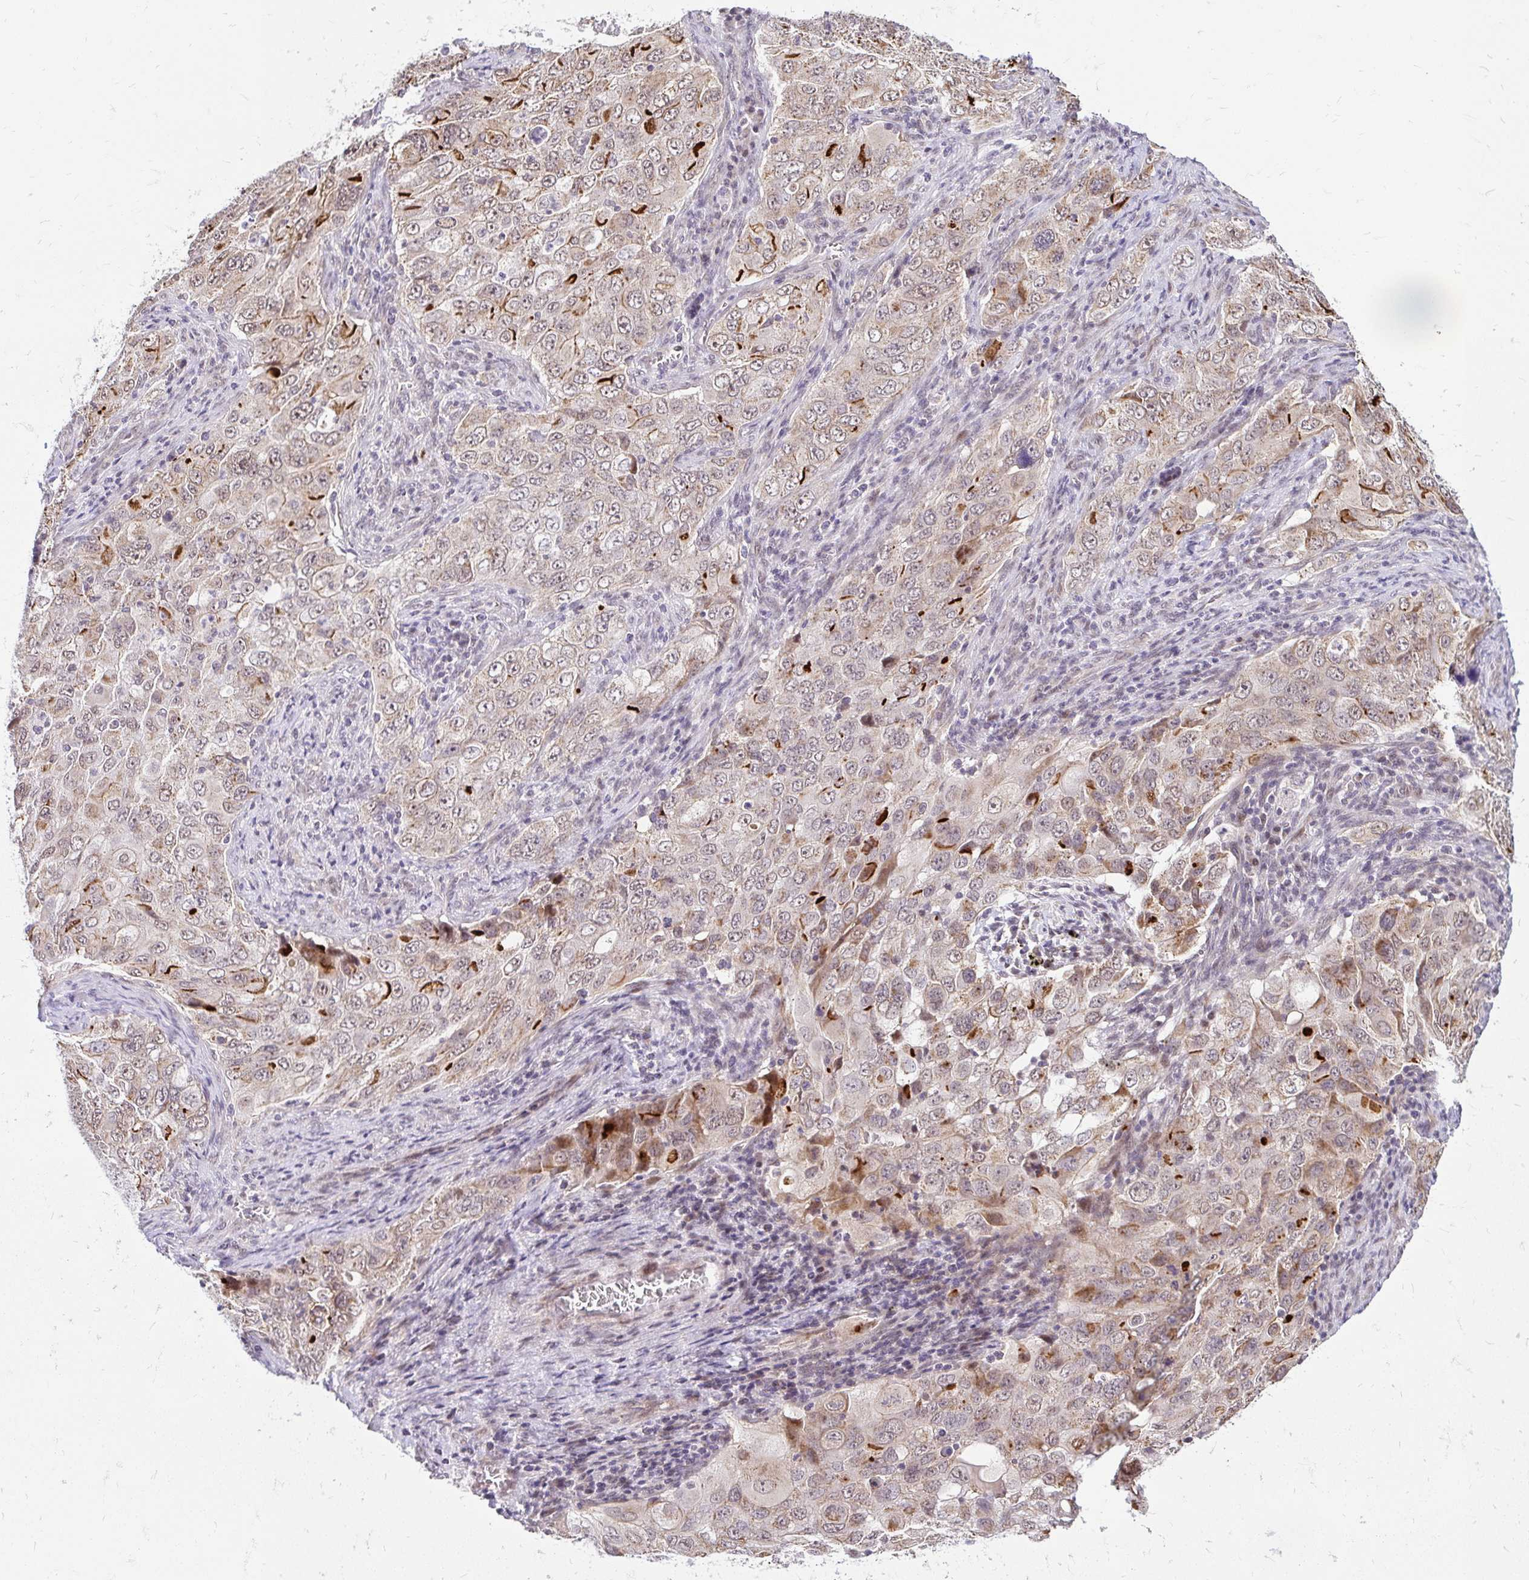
{"staining": {"intensity": "moderate", "quantity": "<25%", "location": "cytoplasmic/membranous"}, "tissue": "lung cancer", "cell_type": "Tumor cells", "image_type": "cancer", "snomed": [{"axis": "morphology", "description": "Adenocarcinoma, NOS"}, {"axis": "morphology", "description": "Adenocarcinoma, metastatic, NOS"}, {"axis": "topography", "description": "Lymph node"}, {"axis": "topography", "description": "Lung"}], "caption": "About <25% of tumor cells in human lung cancer exhibit moderate cytoplasmic/membranous protein positivity as visualized by brown immunohistochemical staining.", "gene": "TIMM50", "patient": {"sex": "female", "age": 42}}